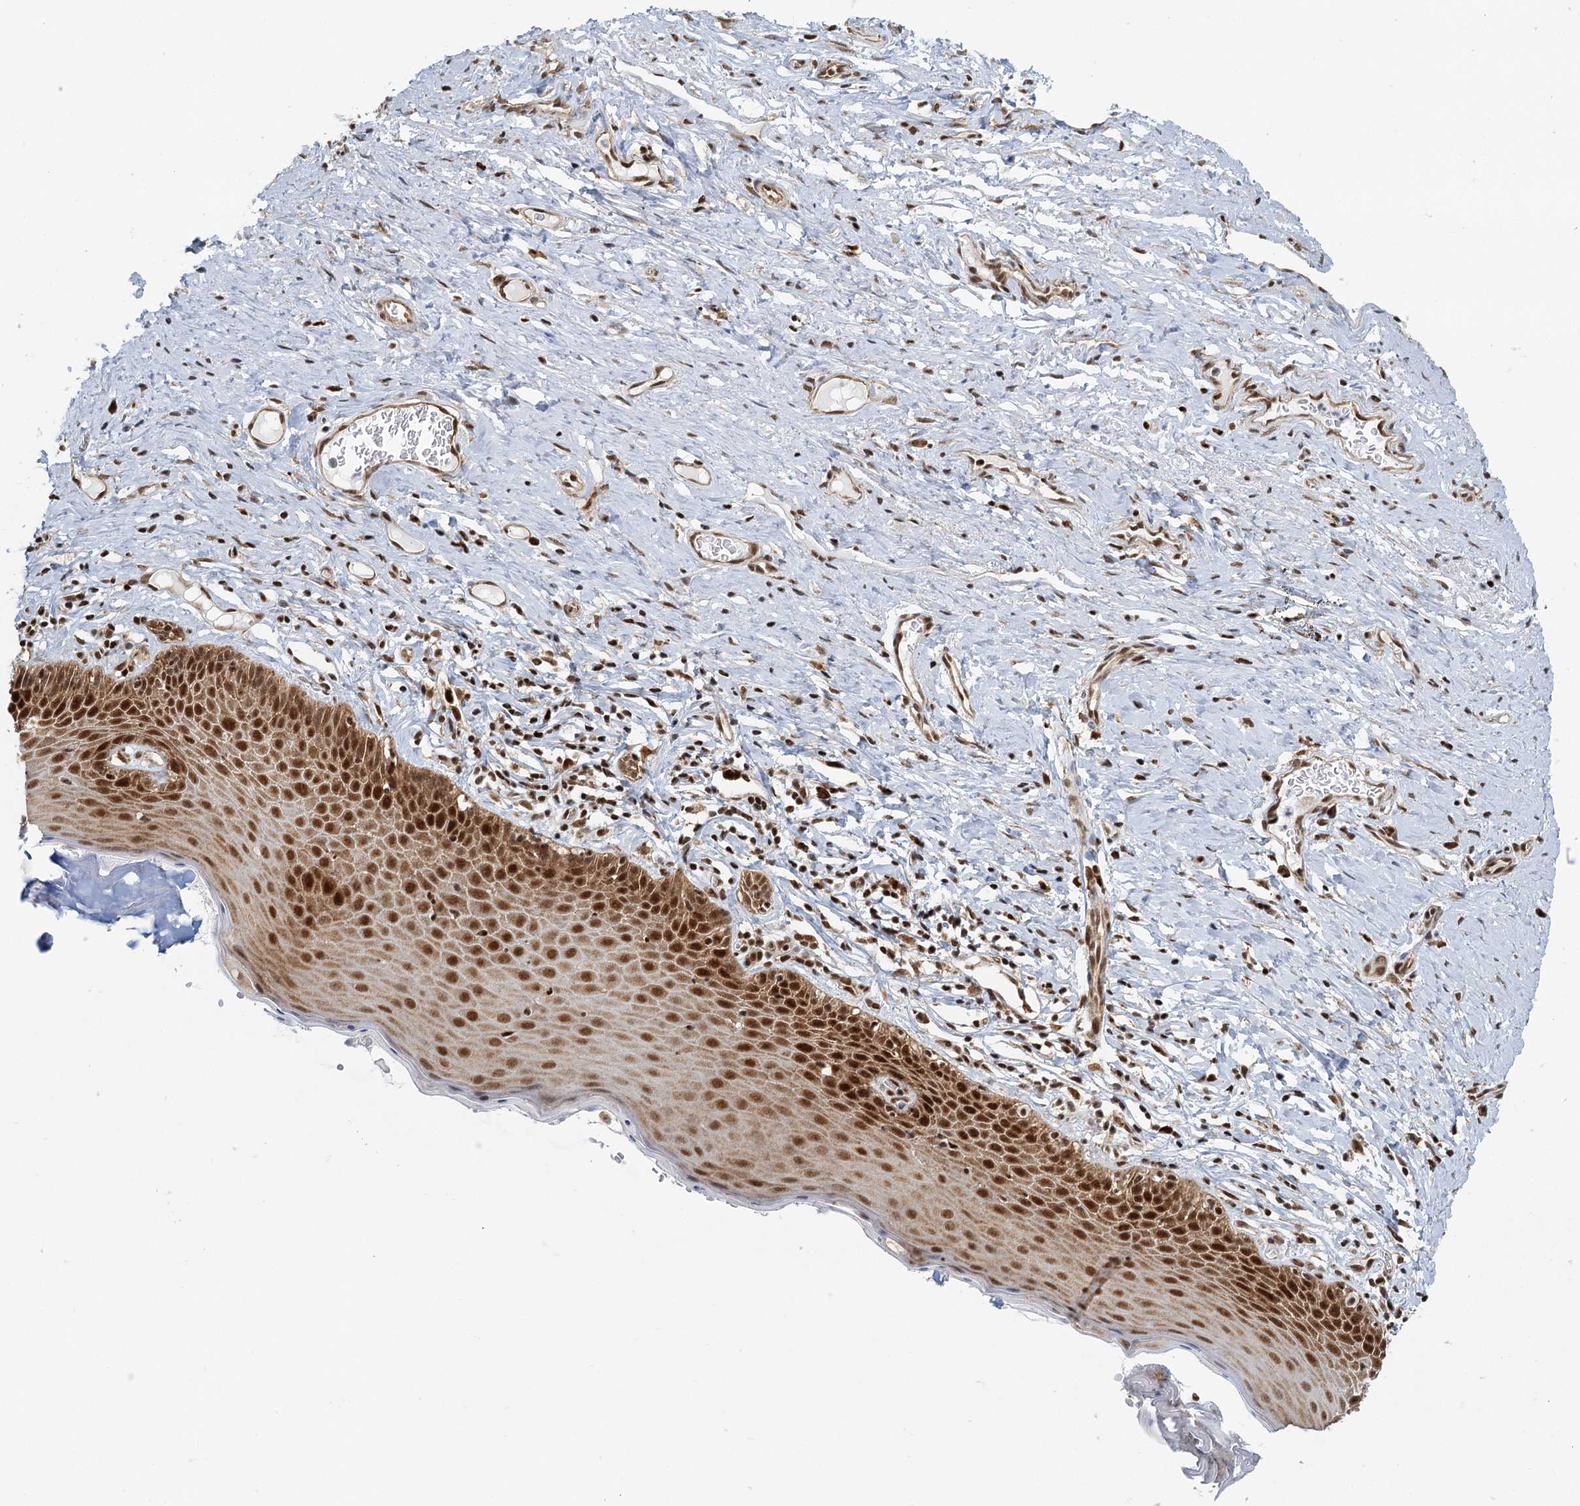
{"staining": {"intensity": "strong", "quantity": ">75%", "location": "nuclear"}, "tissue": "cervix", "cell_type": "Glandular cells", "image_type": "normal", "snomed": [{"axis": "morphology", "description": "Normal tissue, NOS"}, {"axis": "topography", "description": "Cervix"}], "caption": "Immunohistochemical staining of benign human cervix displays strong nuclear protein expression in about >75% of glandular cells.", "gene": "GPATCH11", "patient": {"sex": "female", "age": 42}}